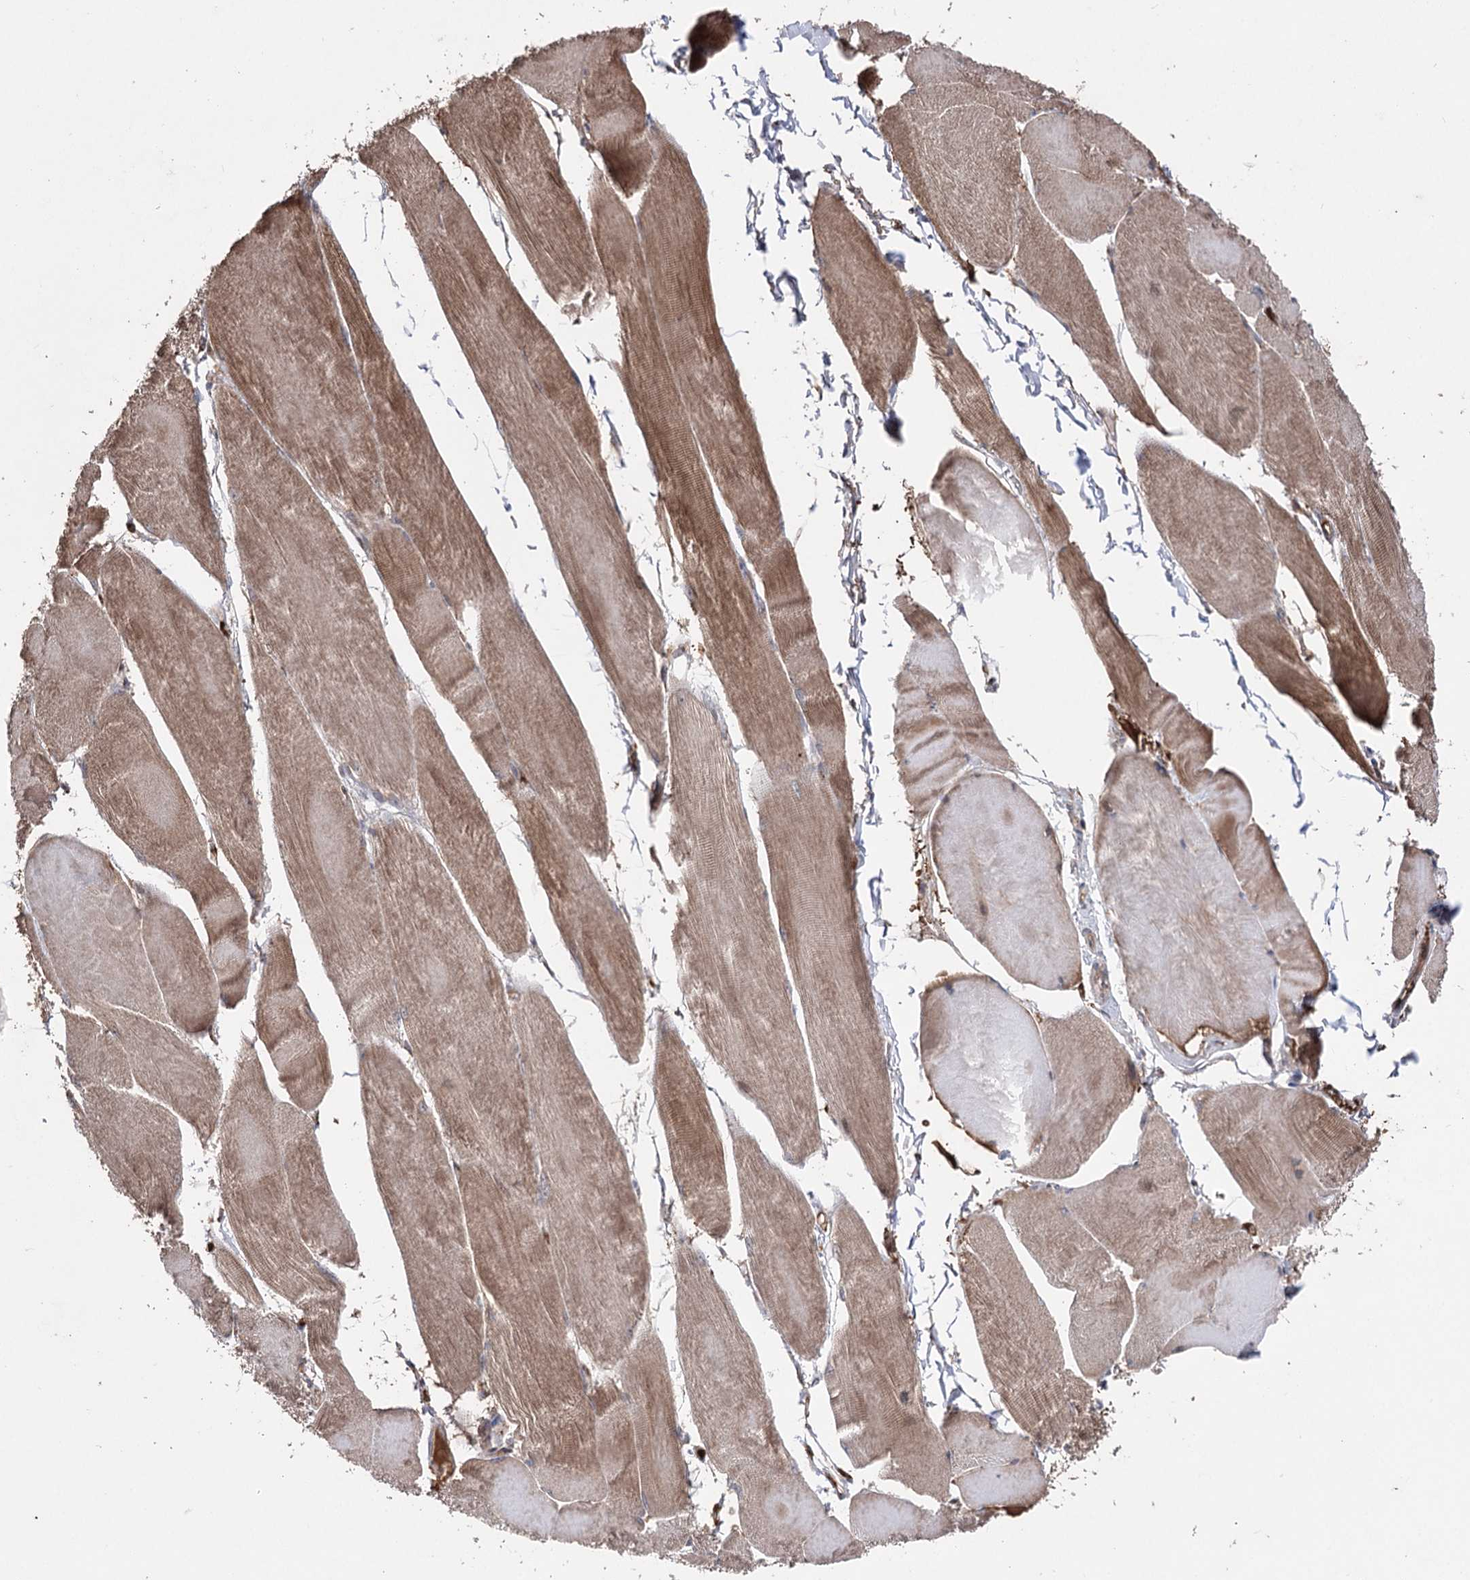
{"staining": {"intensity": "moderate", "quantity": ">75%", "location": "cytoplasmic/membranous"}, "tissue": "skeletal muscle", "cell_type": "Myocytes", "image_type": "normal", "snomed": [{"axis": "morphology", "description": "Normal tissue, NOS"}, {"axis": "morphology", "description": "Basal cell carcinoma"}, {"axis": "topography", "description": "Skeletal muscle"}], "caption": "Immunohistochemistry micrograph of unremarkable skeletal muscle stained for a protein (brown), which displays medium levels of moderate cytoplasmic/membranous staining in approximately >75% of myocytes.", "gene": "ARHGAP20", "patient": {"sex": "female", "age": 64}}